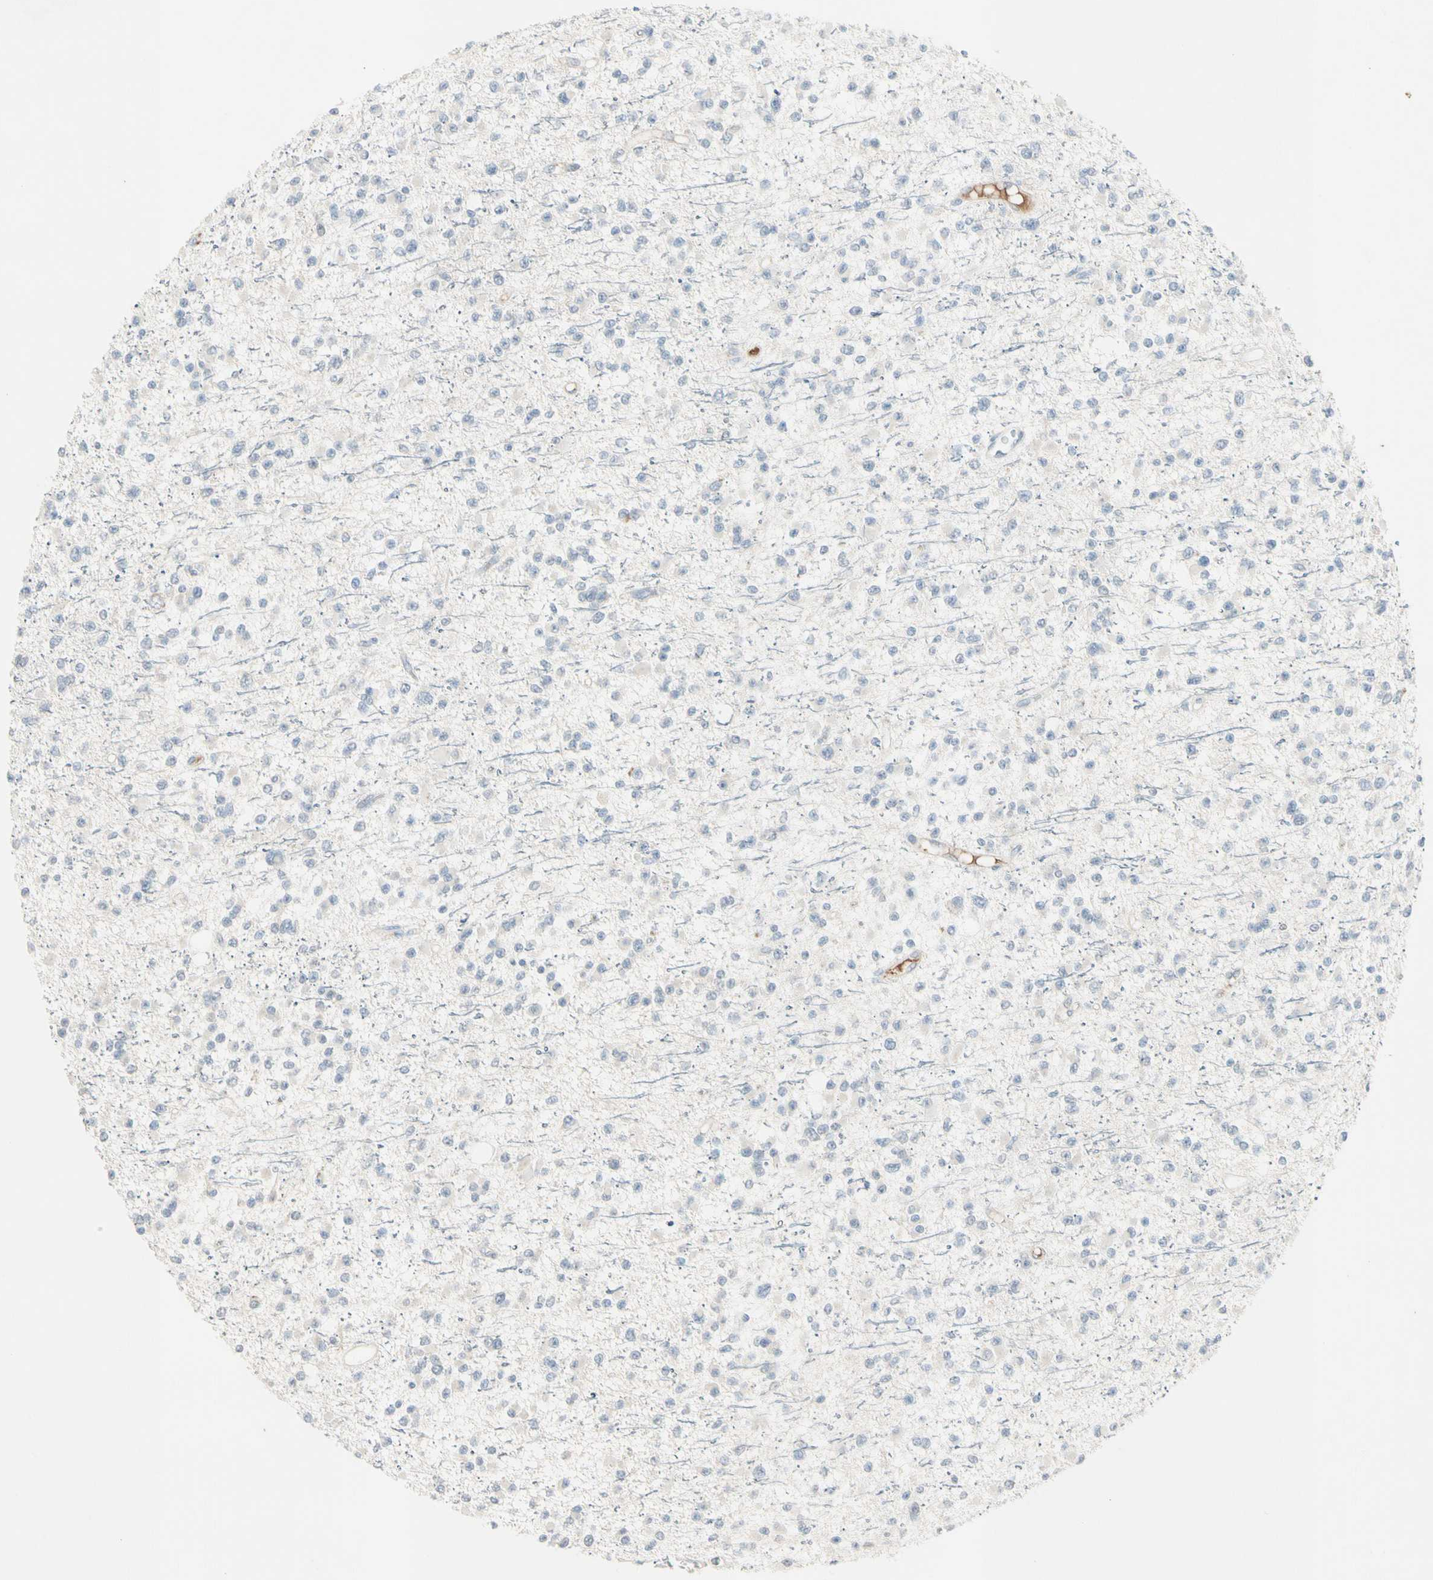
{"staining": {"intensity": "negative", "quantity": "none", "location": "none"}, "tissue": "glioma", "cell_type": "Tumor cells", "image_type": "cancer", "snomed": [{"axis": "morphology", "description": "Glioma, malignant, Low grade"}, {"axis": "topography", "description": "Brain"}], "caption": "Tumor cells show no significant staining in malignant glioma (low-grade).", "gene": "SERPIND1", "patient": {"sex": "female", "age": 22}}